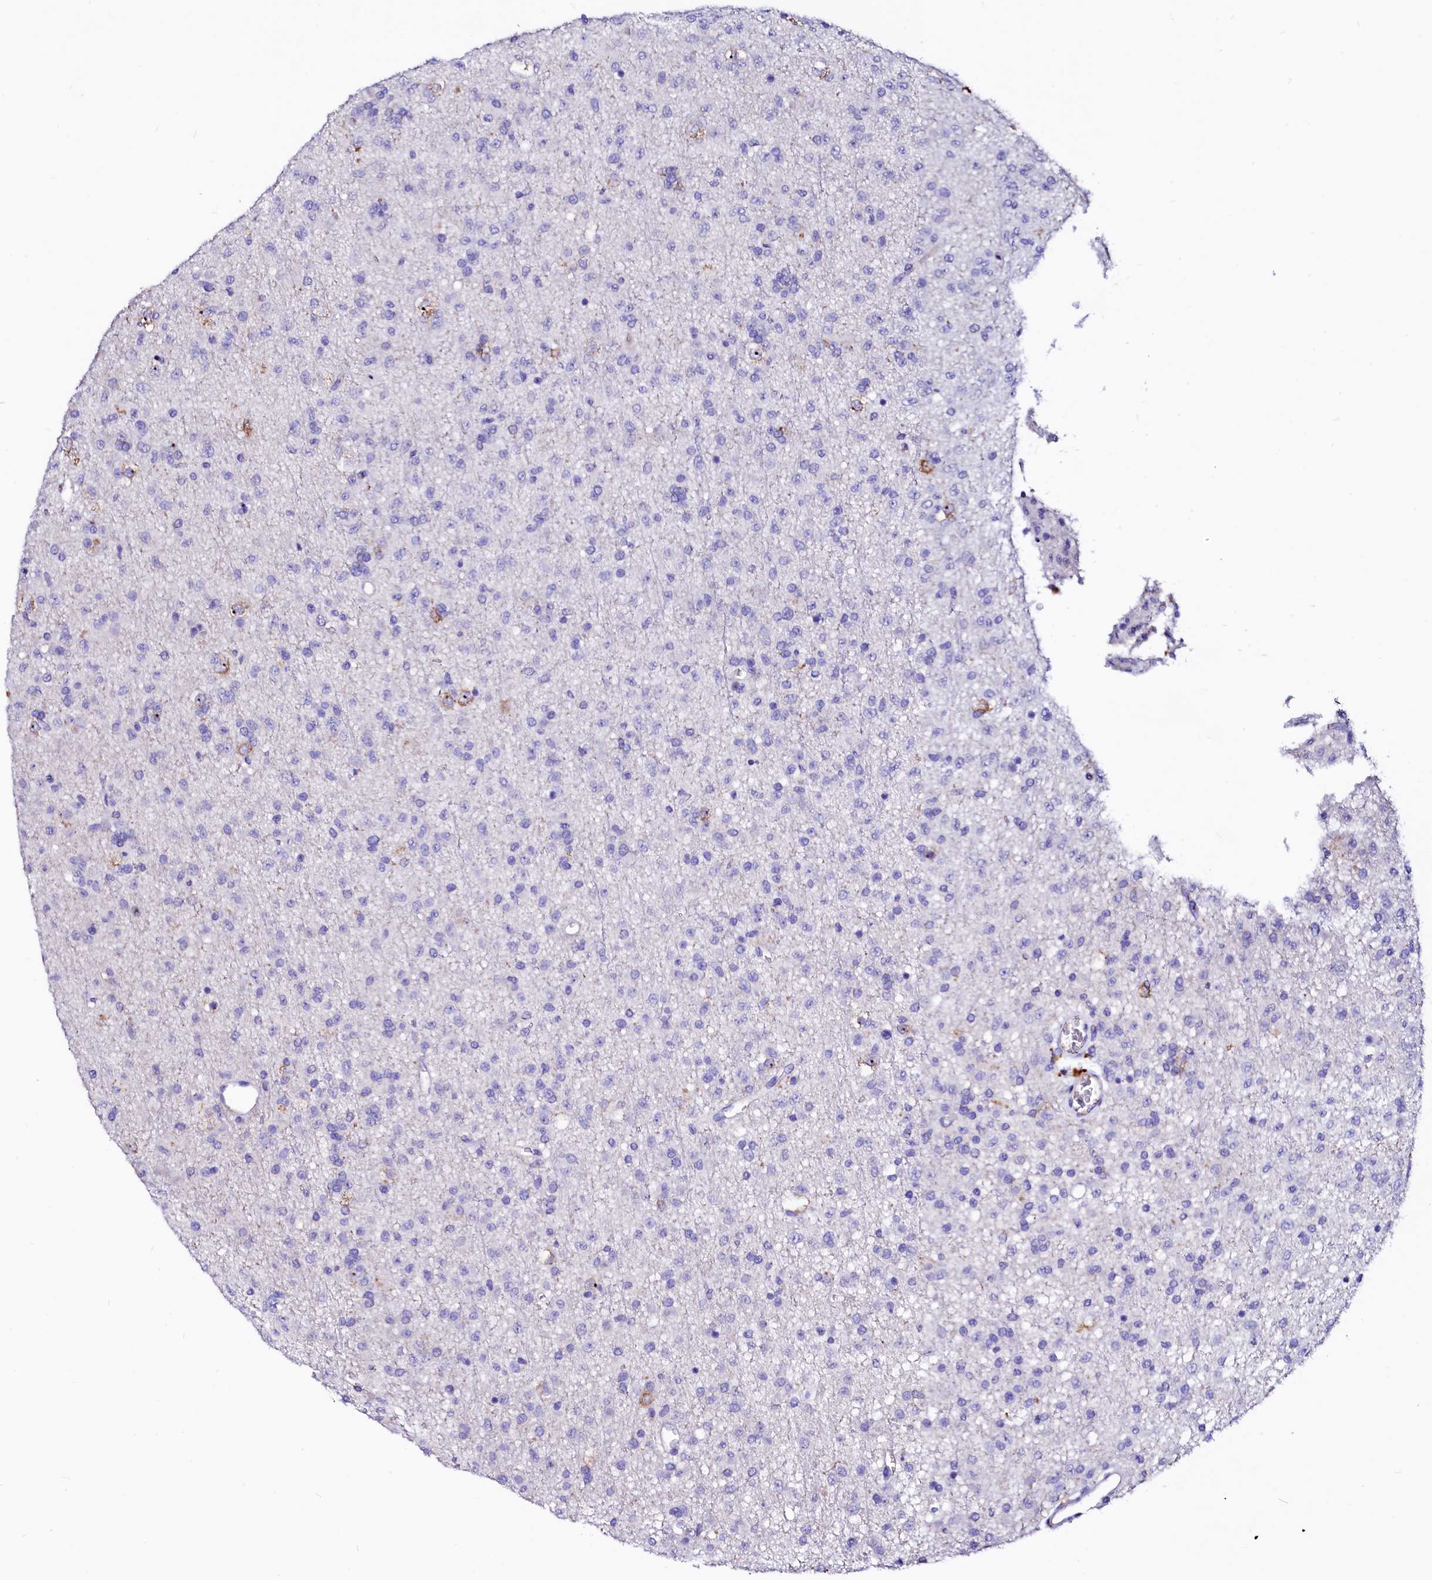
{"staining": {"intensity": "negative", "quantity": "none", "location": "none"}, "tissue": "glioma", "cell_type": "Tumor cells", "image_type": "cancer", "snomed": [{"axis": "morphology", "description": "Glioma, malignant, Low grade"}, {"axis": "topography", "description": "Brain"}], "caption": "This is an IHC image of glioma. There is no positivity in tumor cells.", "gene": "RAB27A", "patient": {"sex": "male", "age": 65}}